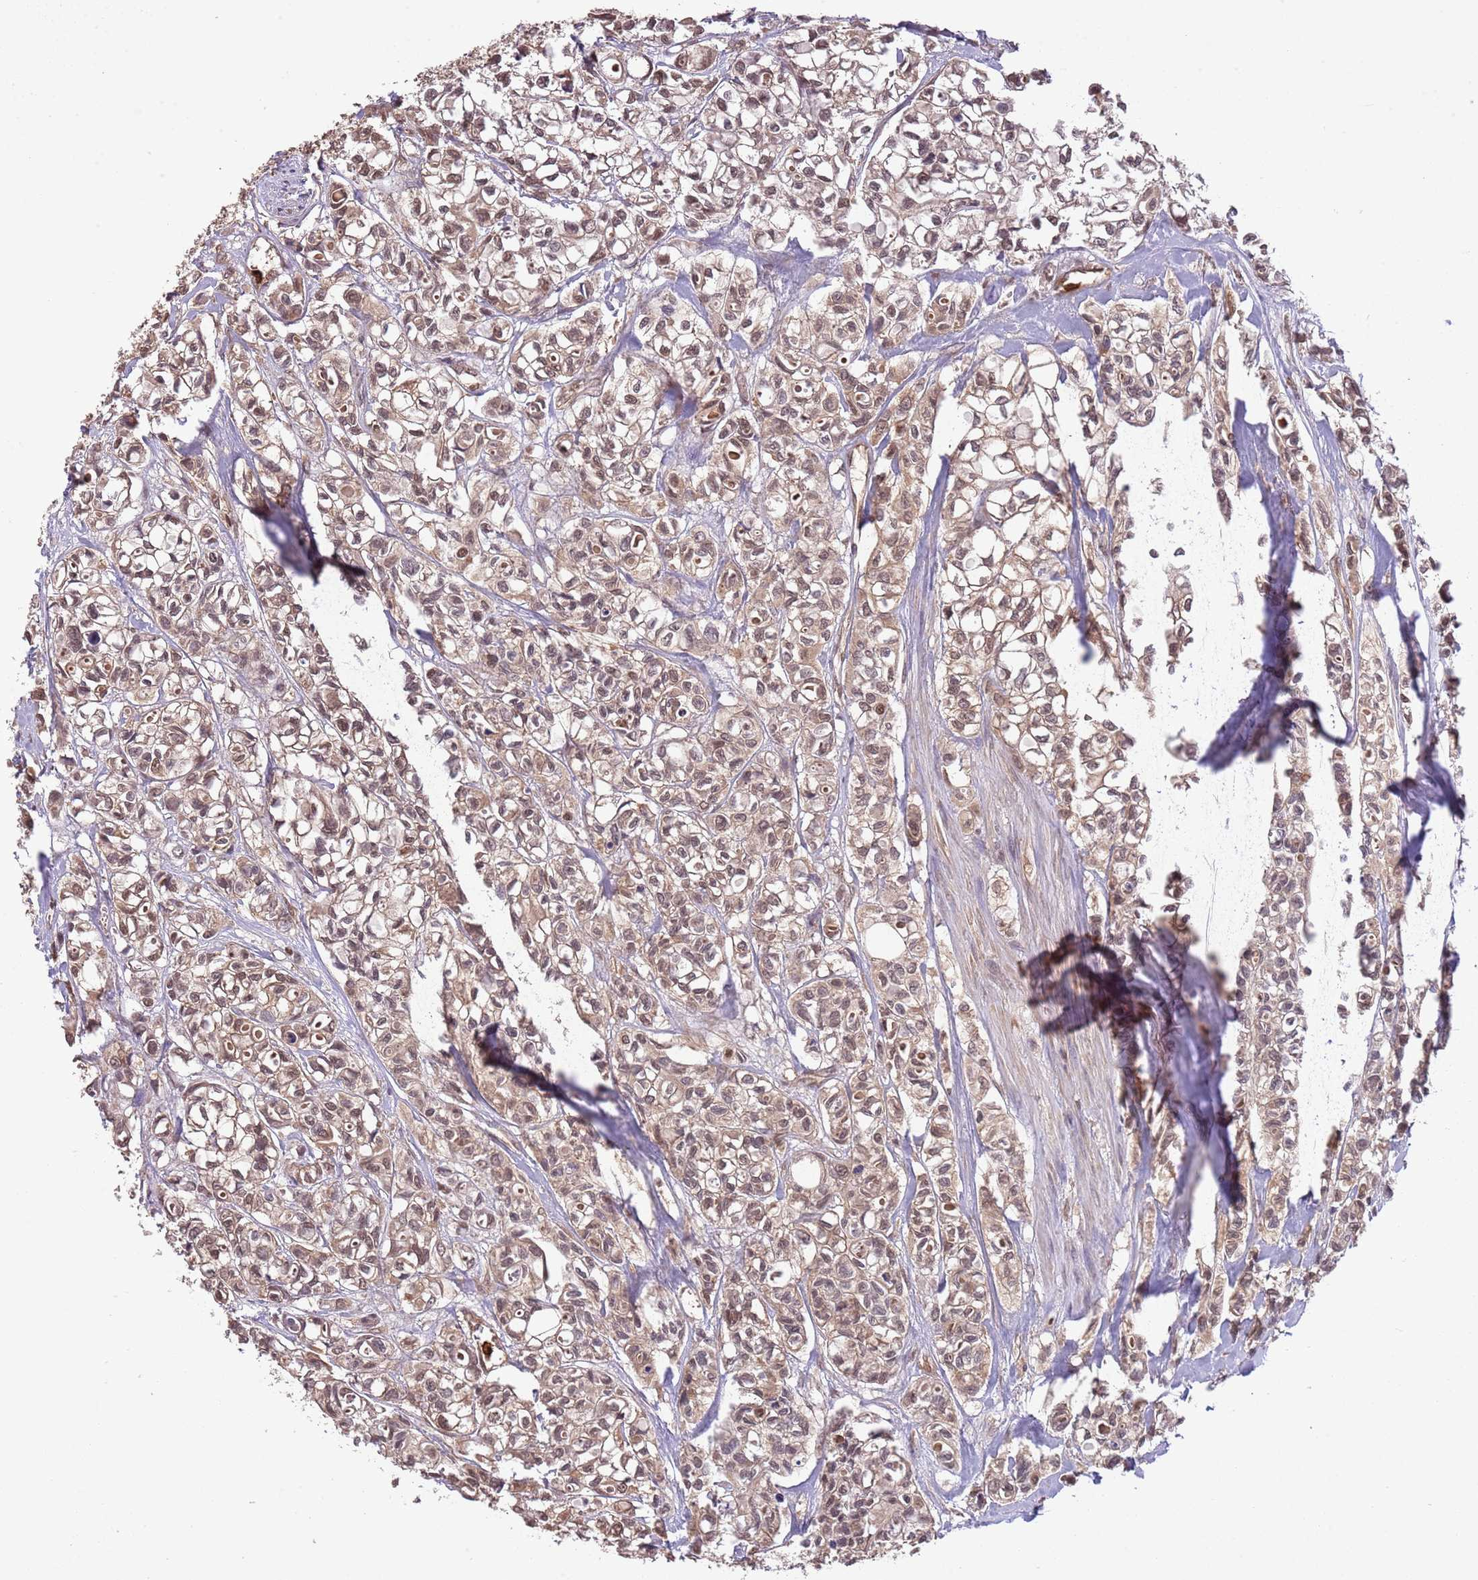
{"staining": {"intensity": "moderate", "quantity": ">75%", "location": "cytoplasmic/membranous,nuclear"}, "tissue": "urothelial cancer", "cell_type": "Tumor cells", "image_type": "cancer", "snomed": [{"axis": "morphology", "description": "Urothelial carcinoma, High grade"}, {"axis": "topography", "description": "Urinary bladder"}], "caption": "Urothelial carcinoma (high-grade) tissue displays moderate cytoplasmic/membranous and nuclear expression in about >75% of tumor cells", "gene": "AMIGO1", "patient": {"sex": "male", "age": 67}}